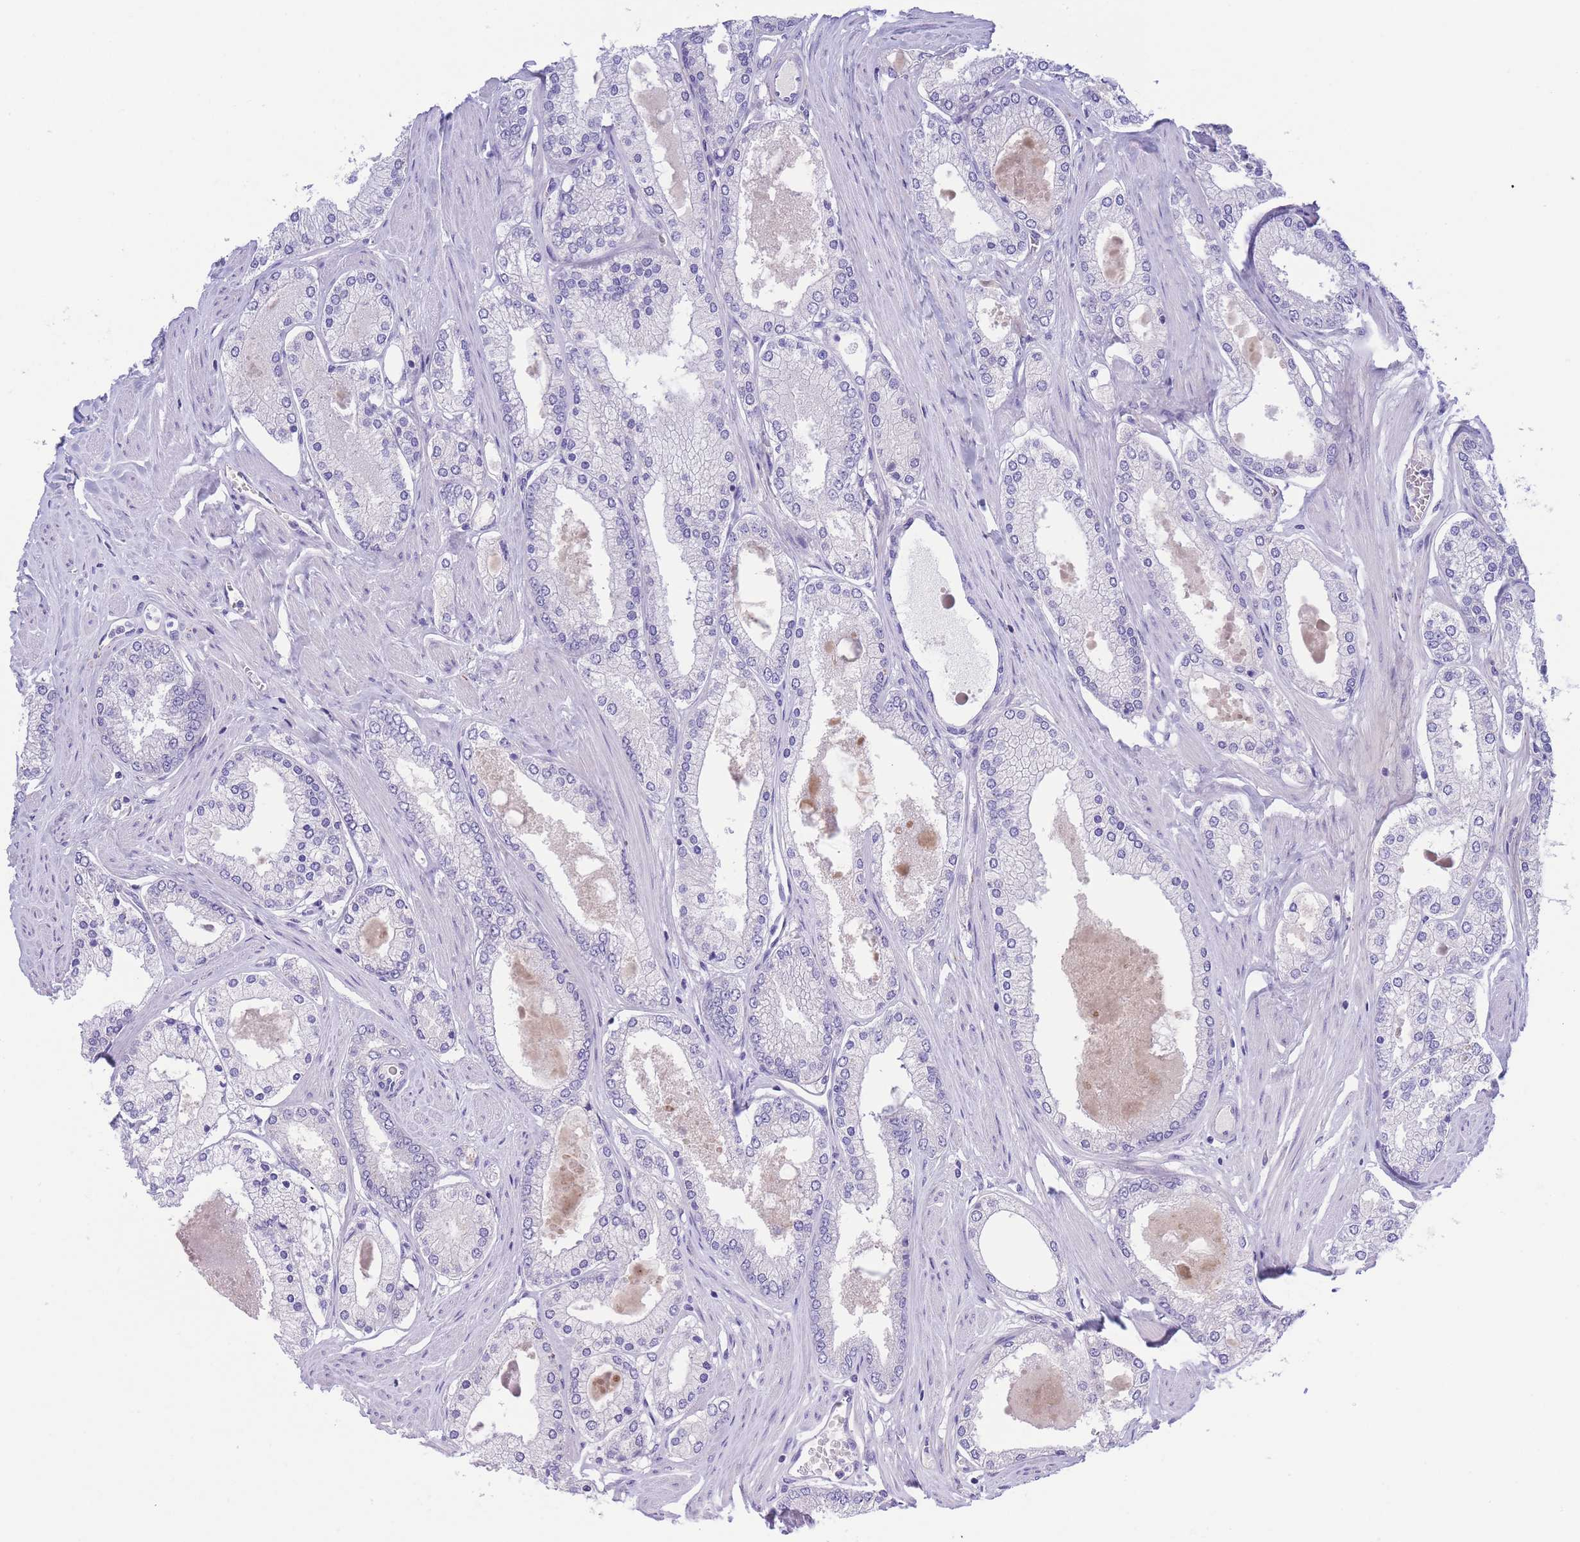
{"staining": {"intensity": "negative", "quantity": "none", "location": "none"}, "tissue": "prostate cancer", "cell_type": "Tumor cells", "image_type": "cancer", "snomed": [{"axis": "morphology", "description": "Adenocarcinoma, Low grade"}, {"axis": "topography", "description": "Prostate"}], "caption": "Histopathology image shows no significant protein staining in tumor cells of prostate adenocarcinoma (low-grade). (Brightfield microscopy of DAB (3,3'-diaminobenzidine) IHC at high magnification).", "gene": "PCDHB3", "patient": {"sex": "male", "age": 42}}